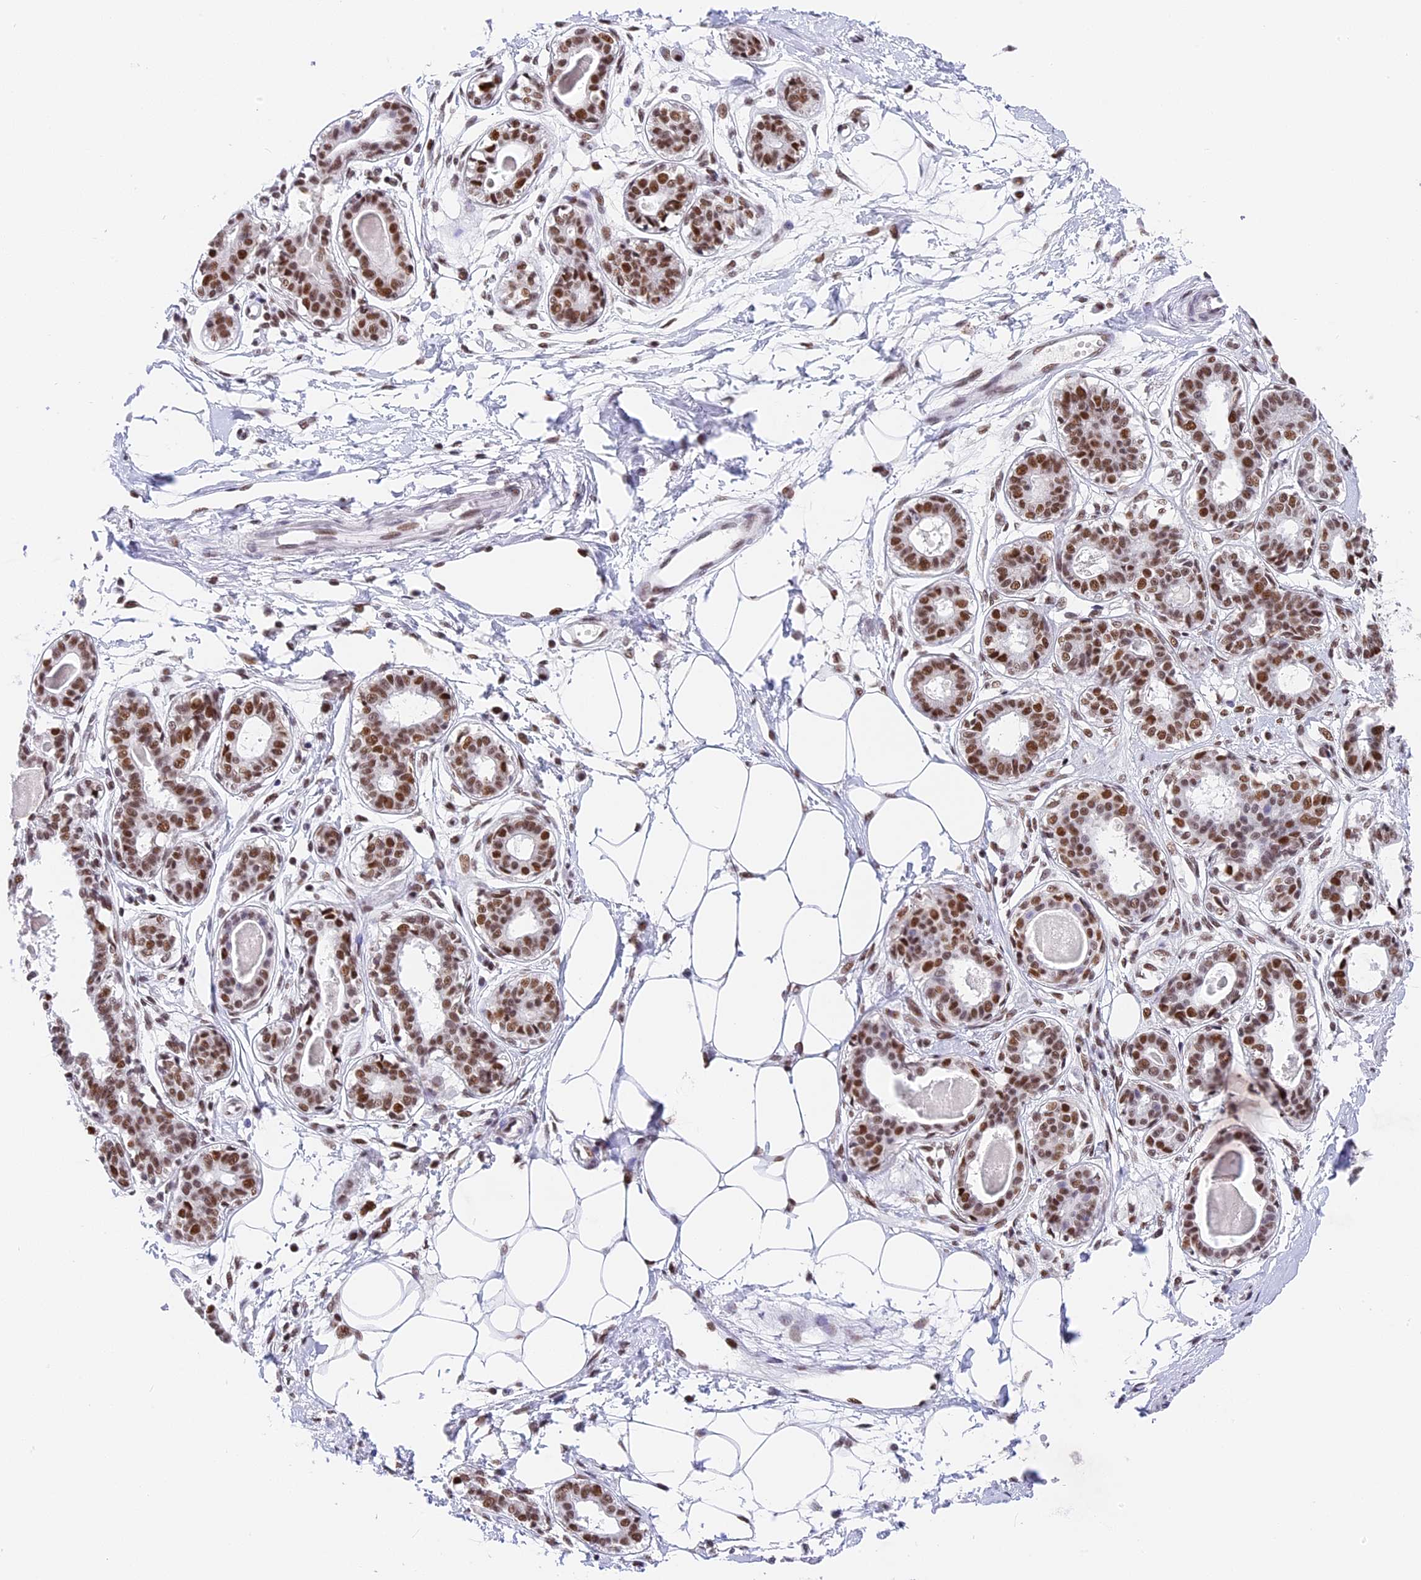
{"staining": {"intensity": "moderate", "quantity": ">75%", "location": "nuclear"}, "tissue": "breast", "cell_type": "Adipocytes", "image_type": "normal", "snomed": [{"axis": "morphology", "description": "Normal tissue, NOS"}, {"axis": "topography", "description": "Breast"}], "caption": "Brown immunohistochemical staining in benign breast demonstrates moderate nuclear positivity in approximately >75% of adipocytes.", "gene": "SBNO1", "patient": {"sex": "female", "age": 45}}